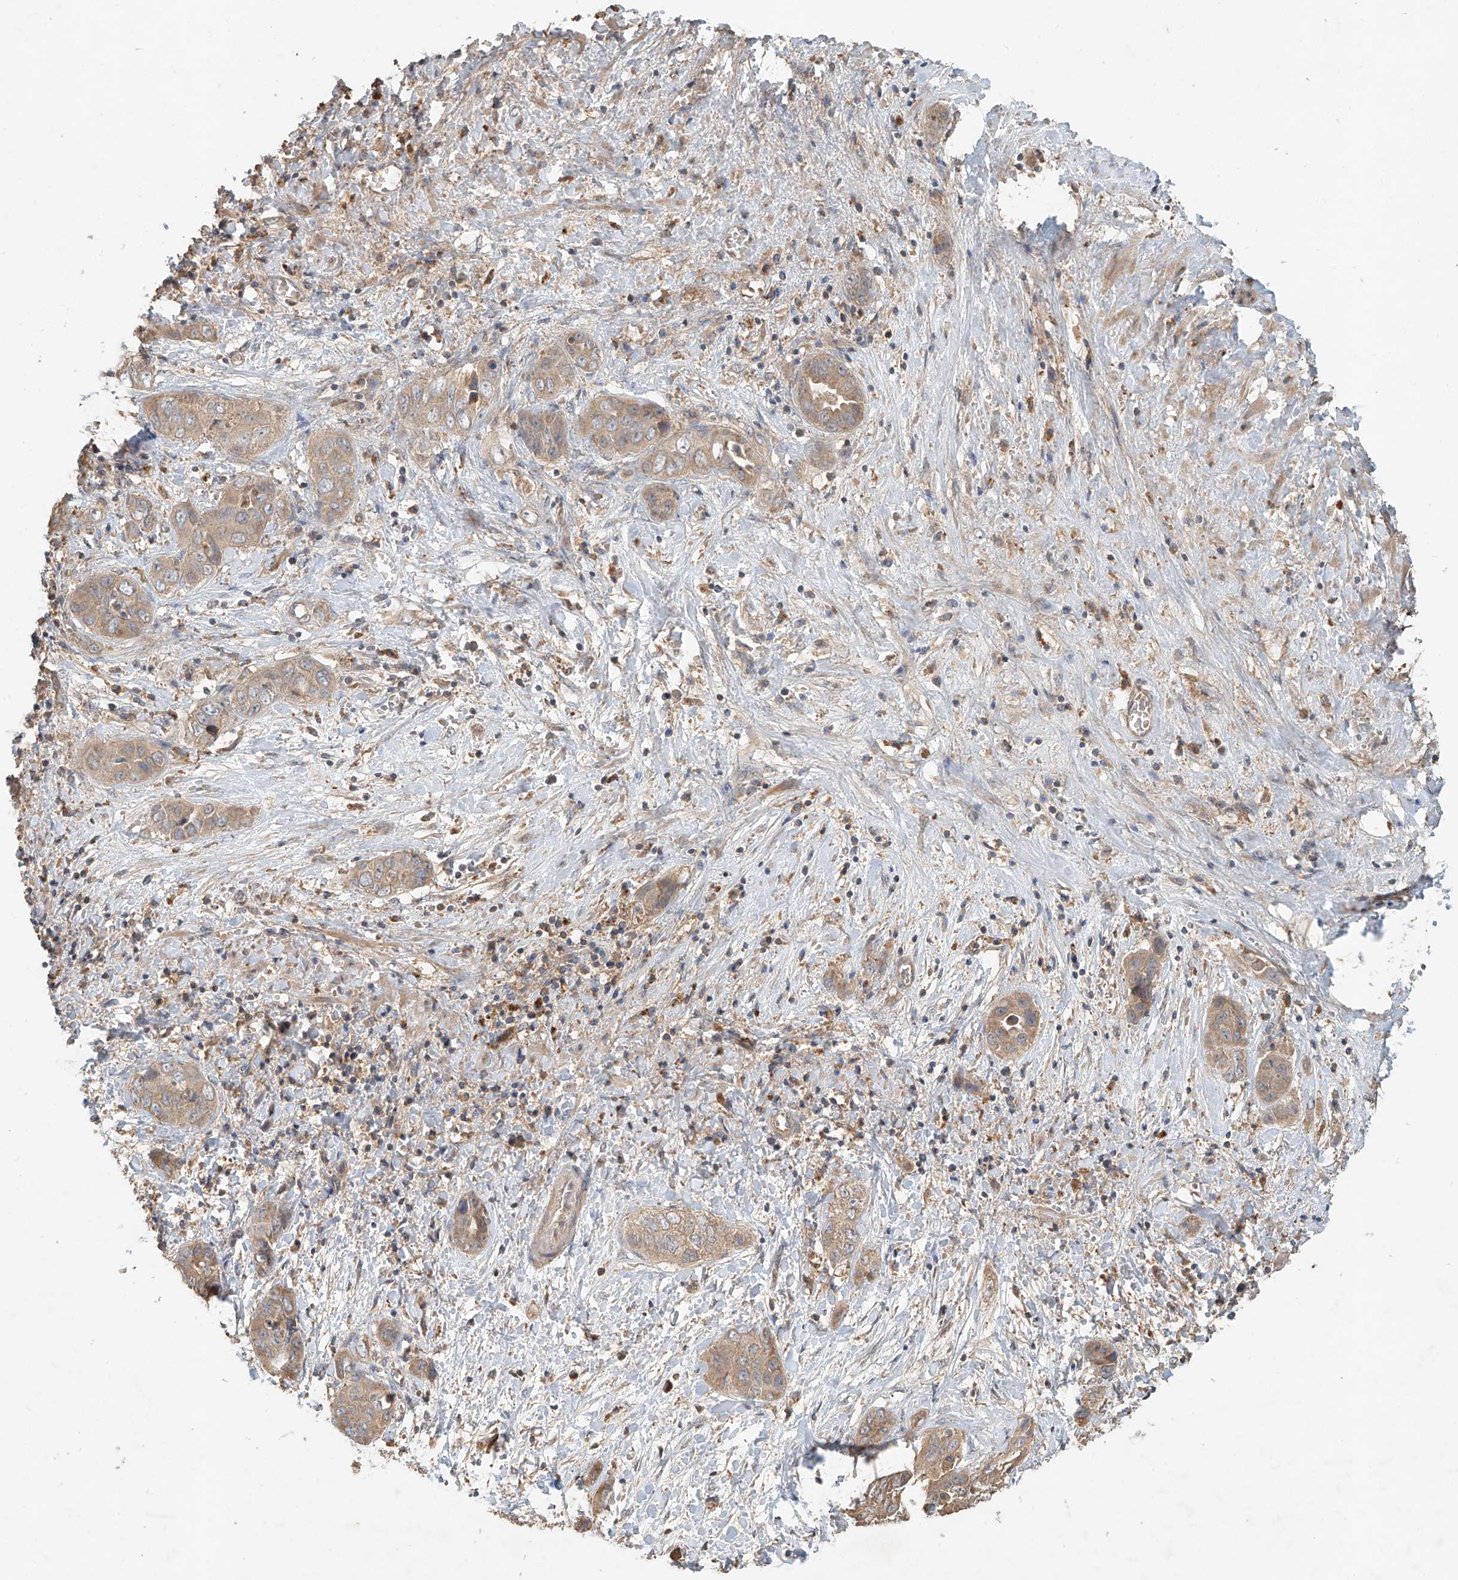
{"staining": {"intensity": "weak", "quantity": ">75%", "location": "cytoplasmic/membranous"}, "tissue": "liver cancer", "cell_type": "Tumor cells", "image_type": "cancer", "snomed": [{"axis": "morphology", "description": "Cholangiocarcinoma"}, {"axis": "topography", "description": "Liver"}], "caption": "Weak cytoplasmic/membranous expression is identified in approximately >75% of tumor cells in liver cancer.", "gene": "GNB1L", "patient": {"sex": "female", "age": 52}}